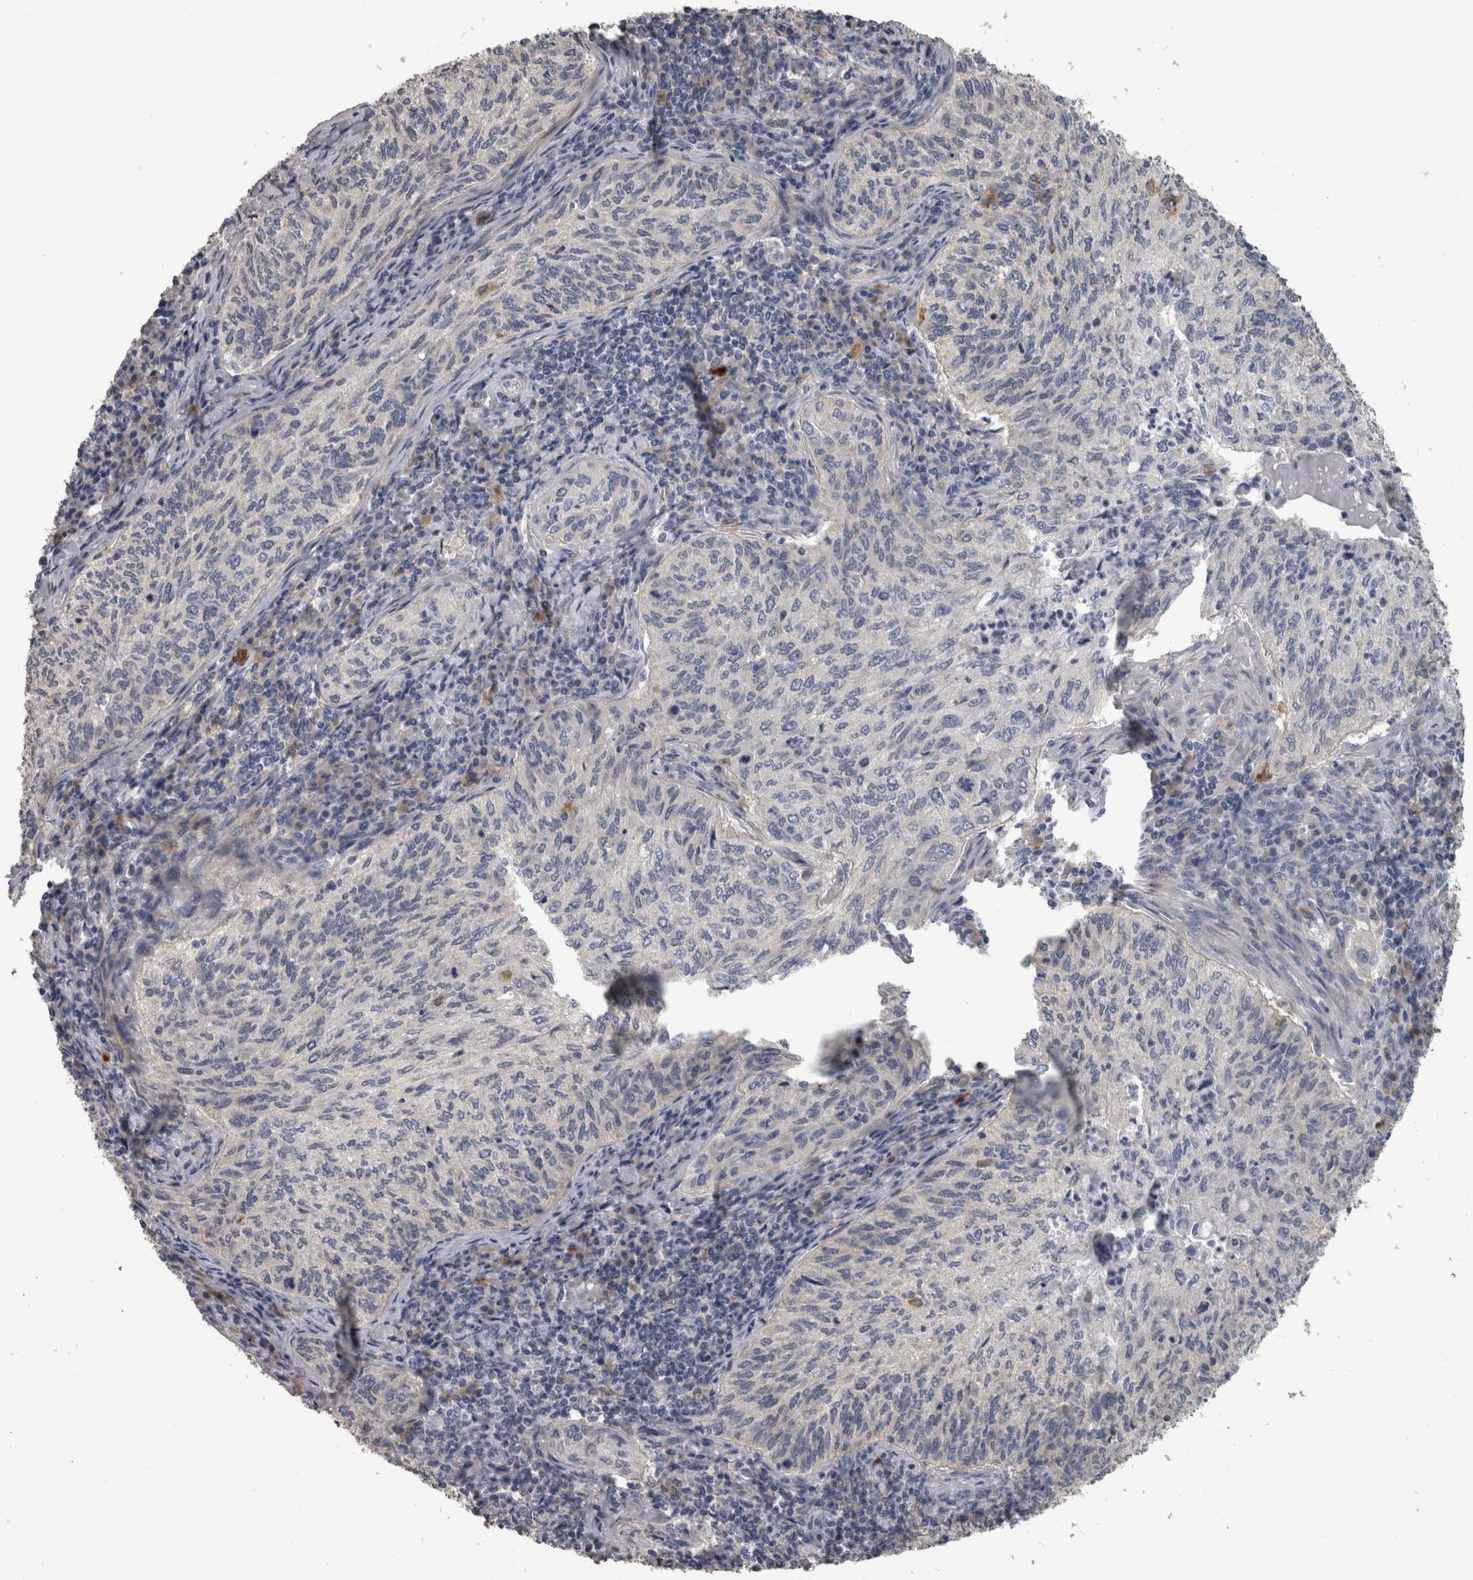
{"staining": {"intensity": "negative", "quantity": "none", "location": "none"}, "tissue": "cervical cancer", "cell_type": "Tumor cells", "image_type": "cancer", "snomed": [{"axis": "morphology", "description": "Squamous cell carcinoma, NOS"}, {"axis": "topography", "description": "Cervix"}], "caption": "Squamous cell carcinoma (cervical) was stained to show a protein in brown. There is no significant staining in tumor cells. (IHC, brightfield microscopy, high magnification).", "gene": "EFEMP2", "patient": {"sex": "female", "age": 30}}